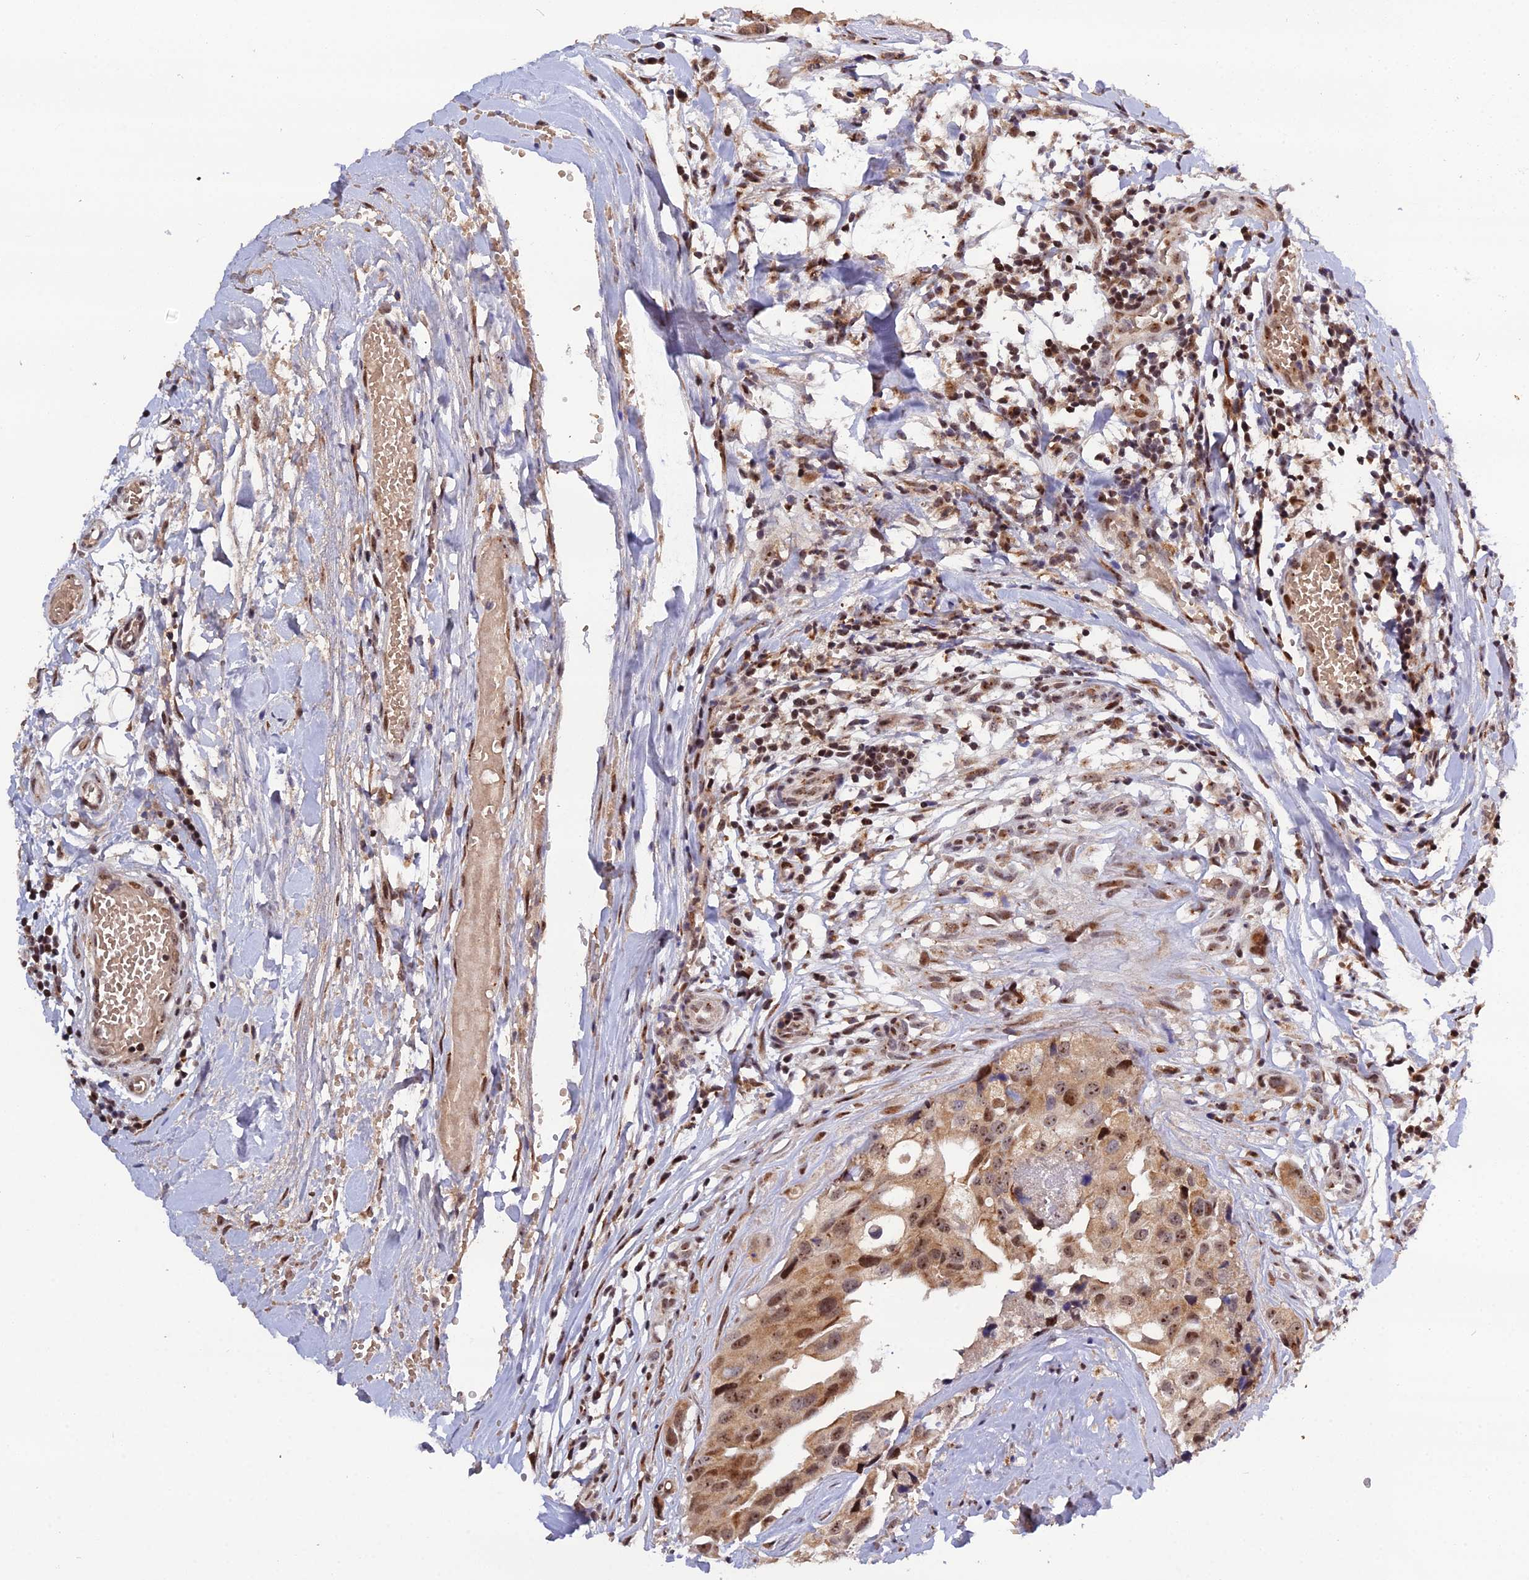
{"staining": {"intensity": "moderate", "quantity": ">75%", "location": "nuclear"}, "tissue": "head and neck cancer", "cell_type": "Tumor cells", "image_type": "cancer", "snomed": [{"axis": "morphology", "description": "Adenocarcinoma, NOS"}, {"axis": "morphology", "description": "Adenocarcinoma, metastatic, NOS"}, {"axis": "topography", "description": "Head-Neck"}], "caption": "Head and neck cancer tissue exhibits moderate nuclear staining in about >75% of tumor cells", "gene": "ARL2", "patient": {"sex": "male", "age": 75}}